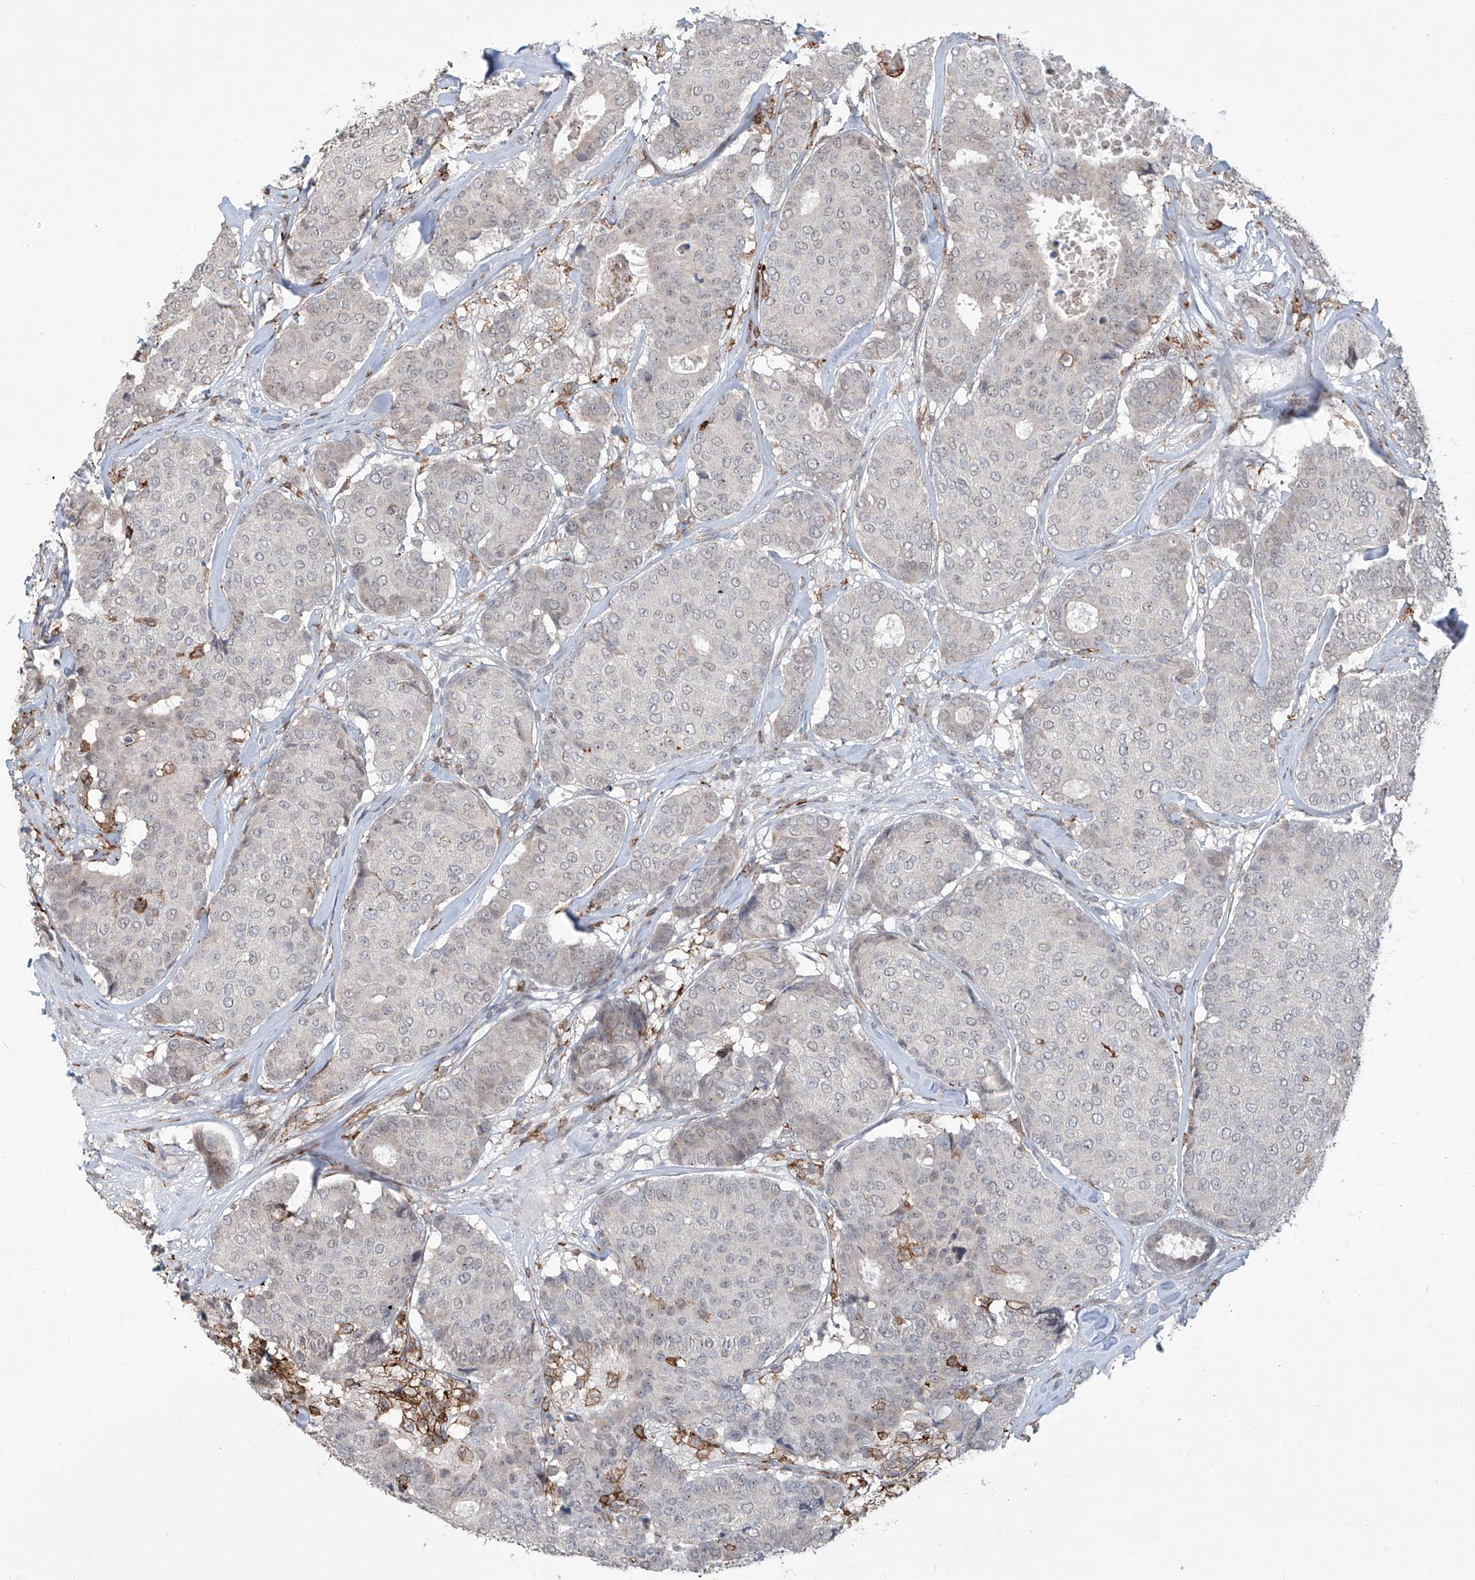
{"staining": {"intensity": "negative", "quantity": "none", "location": "none"}, "tissue": "breast cancer", "cell_type": "Tumor cells", "image_type": "cancer", "snomed": [{"axis": "morphology", "description": "Duct carcinoma"}, {"axis": "topography", "description": "Breast"}], "caption": "Immunohistochemistry of human breast cancer demonstrates no positivity in tumor cells.", "gene": "ZBTB48", "patient": {"sex": "female", "age": 75}}